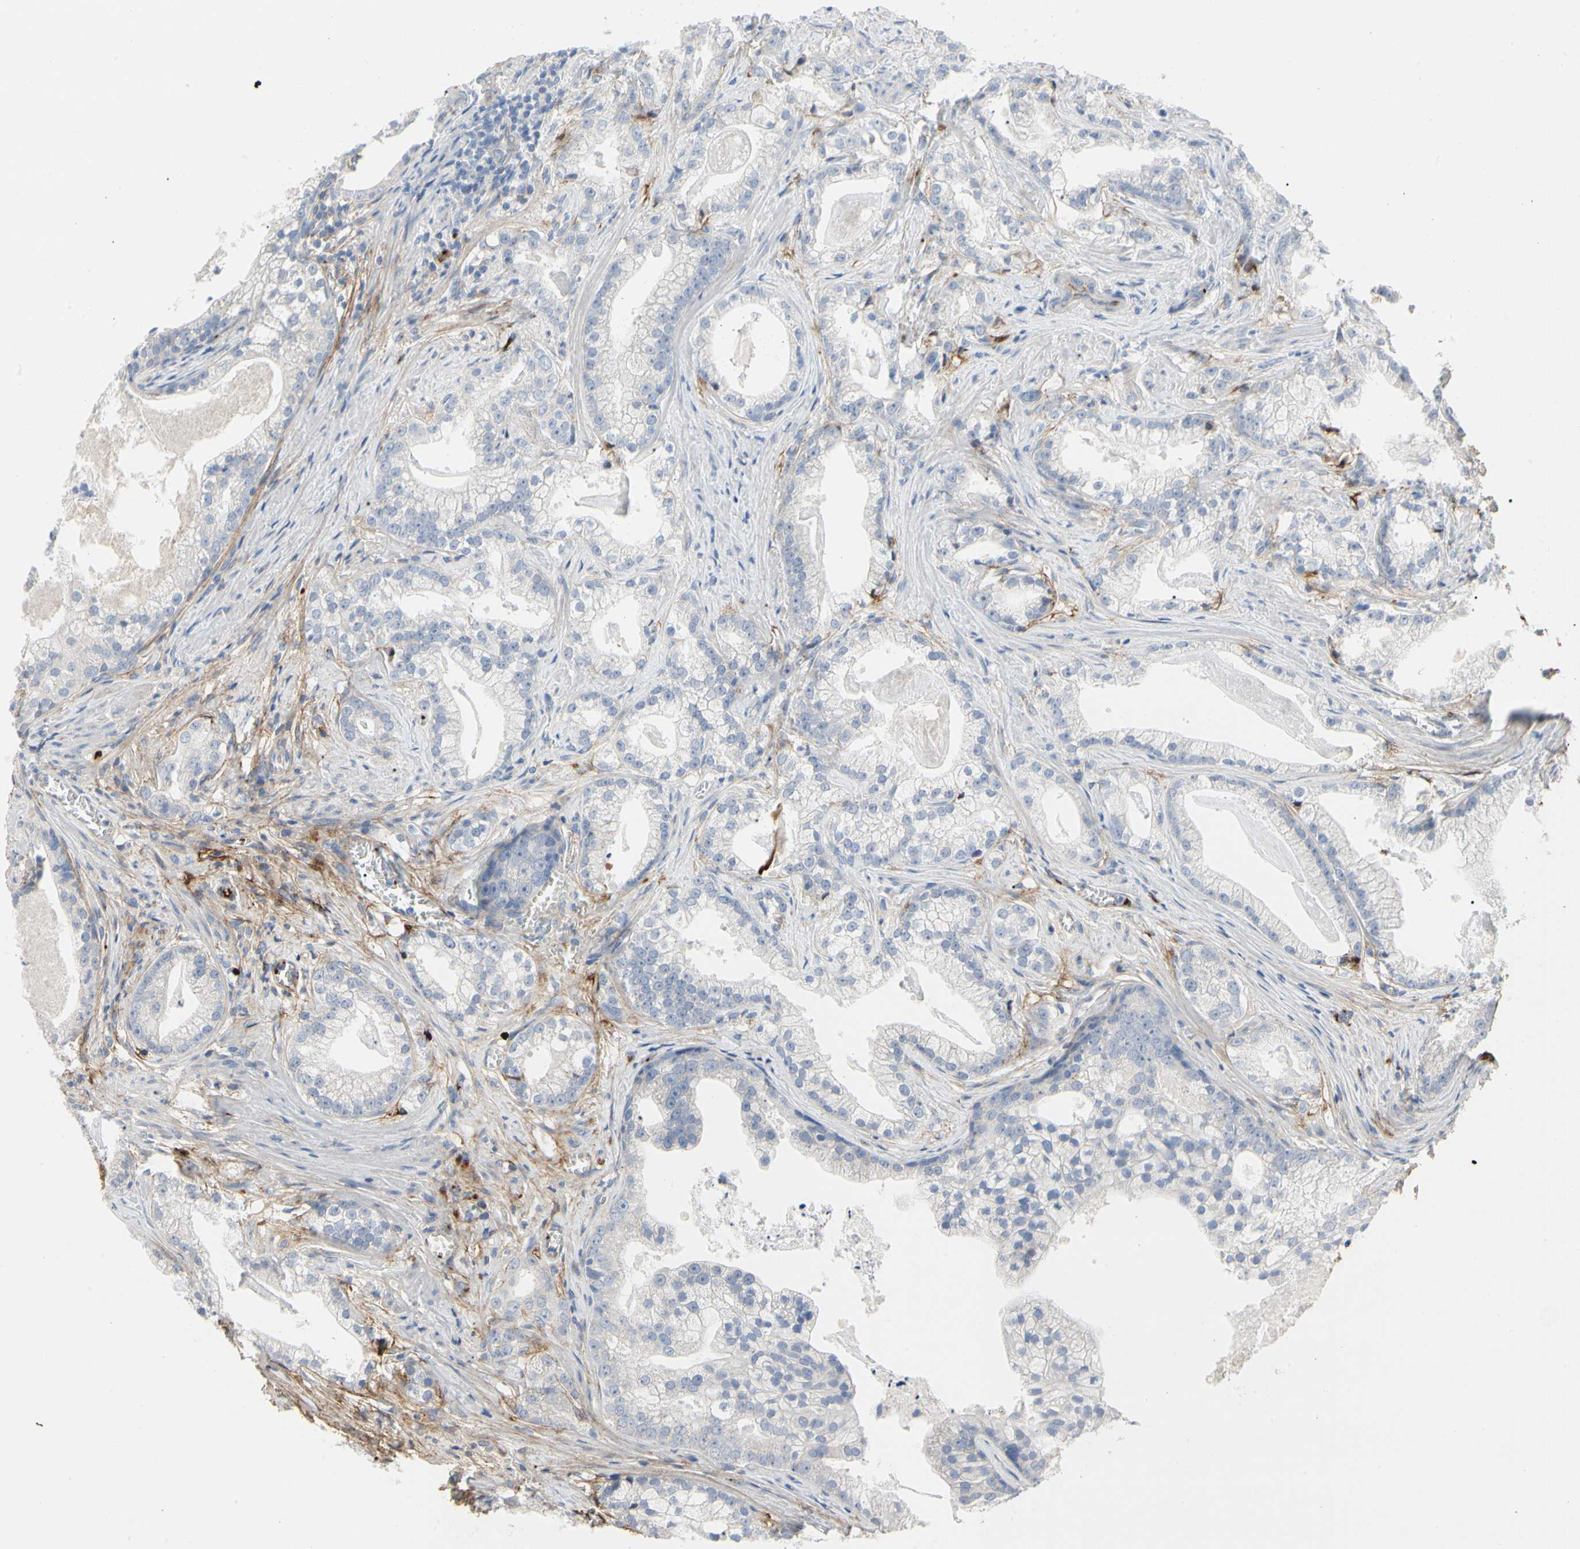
{"staining": {"intensity": "negative", "quantity": "none", "location": "none"}, "tissue": "prostate cancer", "cell_type": "Tumor cells", "image_type": "cancer", "snomed": [{"axis": "morphology", "description": "Adenocarcinoma, Low grade"}, {"axis": "topography", "description": "Prostate"}], "caption": "The micrograph demonstrates no significant positivity in tumor cells of prostate cancer. (DAB IHC, high magnification).", "gene": "FGB", "patient": {"sex": "male", "age": 59}}